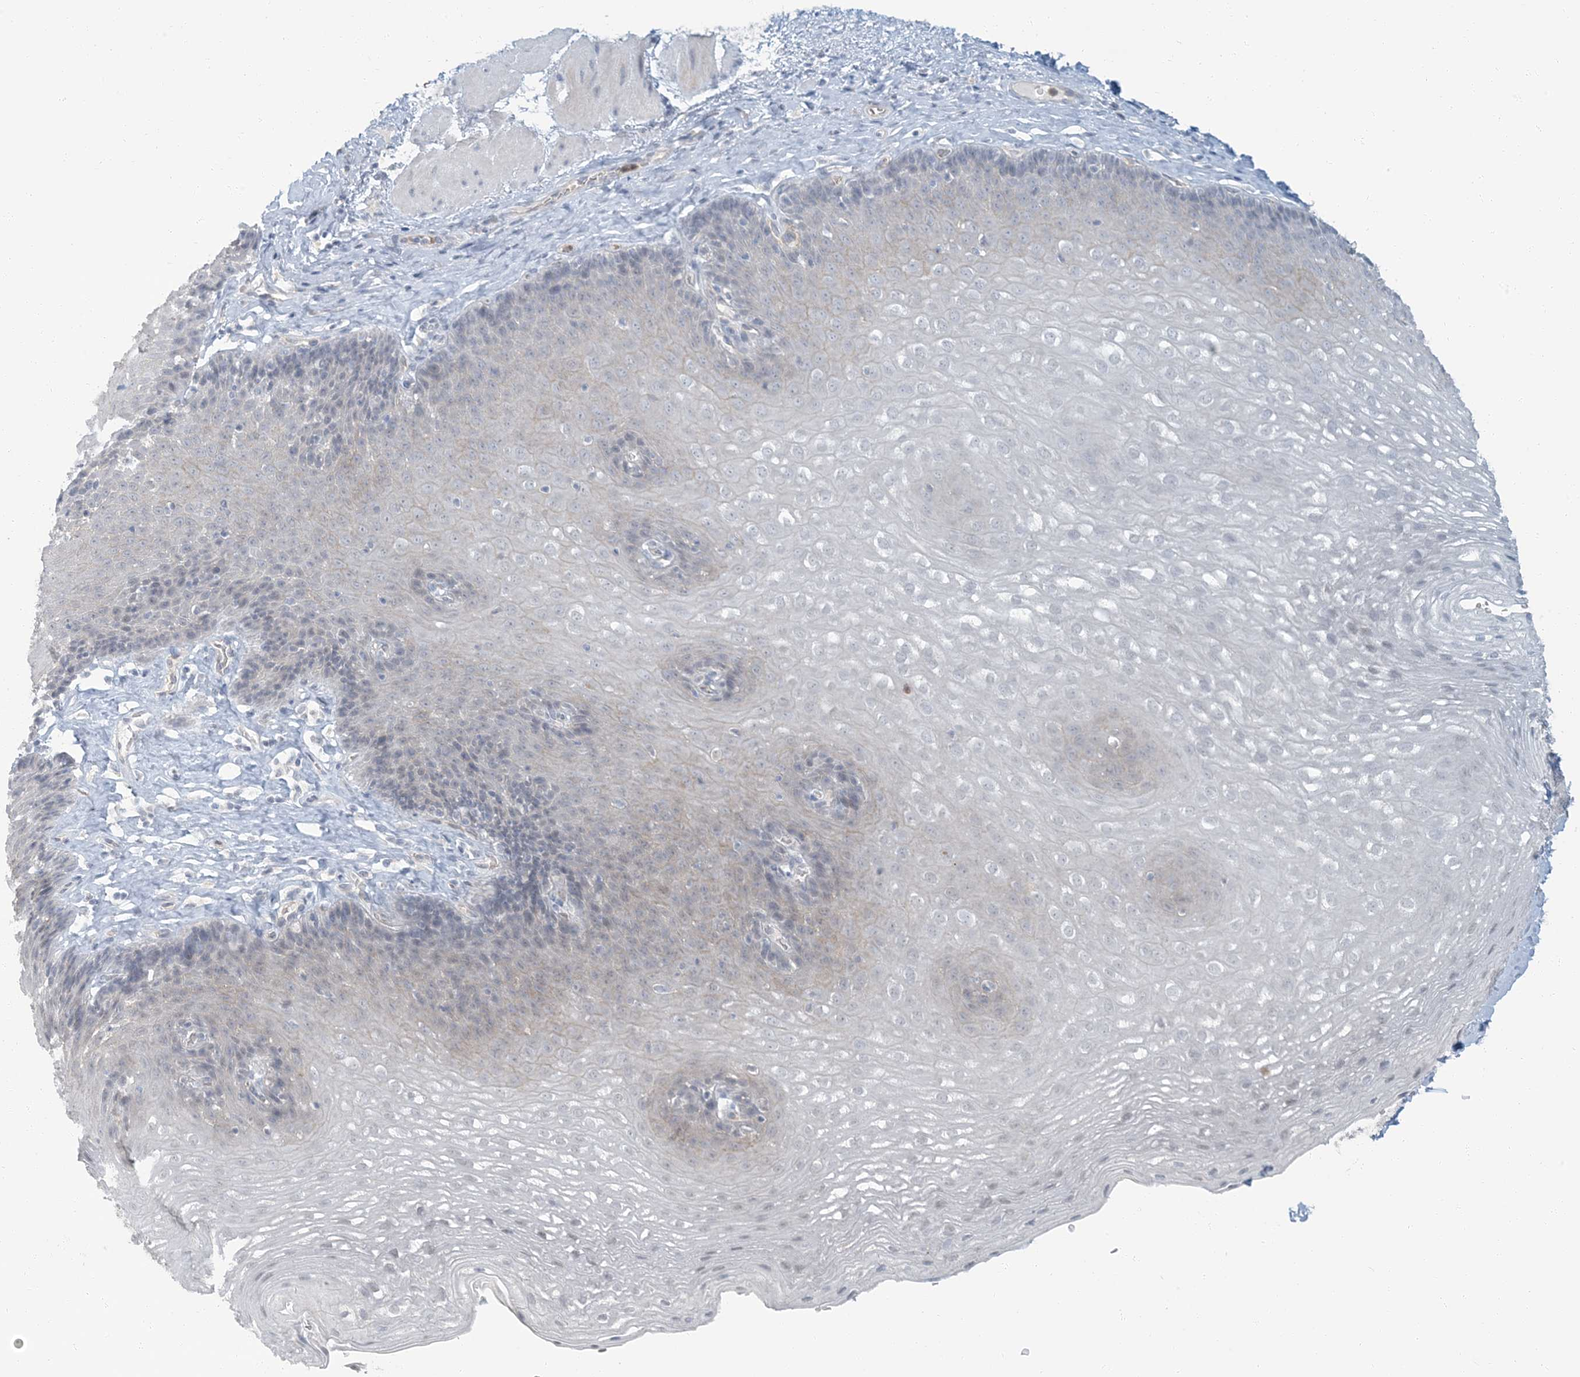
{"staining": {"intensity": "negative", "quantity": "none", "location": "none"}, "tissue": "esophagus", "cell_type": "Squamous epithelial cells", "image_type": "normal", "snomed": [{"axis": "morphology", "description": "Normal tissue, NOS"}, {"axis": "topography", "description": "Esophagus"}], "caption": "Esophagus stained for a protein using immunohistochemistry (IHC) exhibits no positivity squamous epithelial cells.", "gene": "EPHA4", "patient": {"sex": "female", "age": 66}}